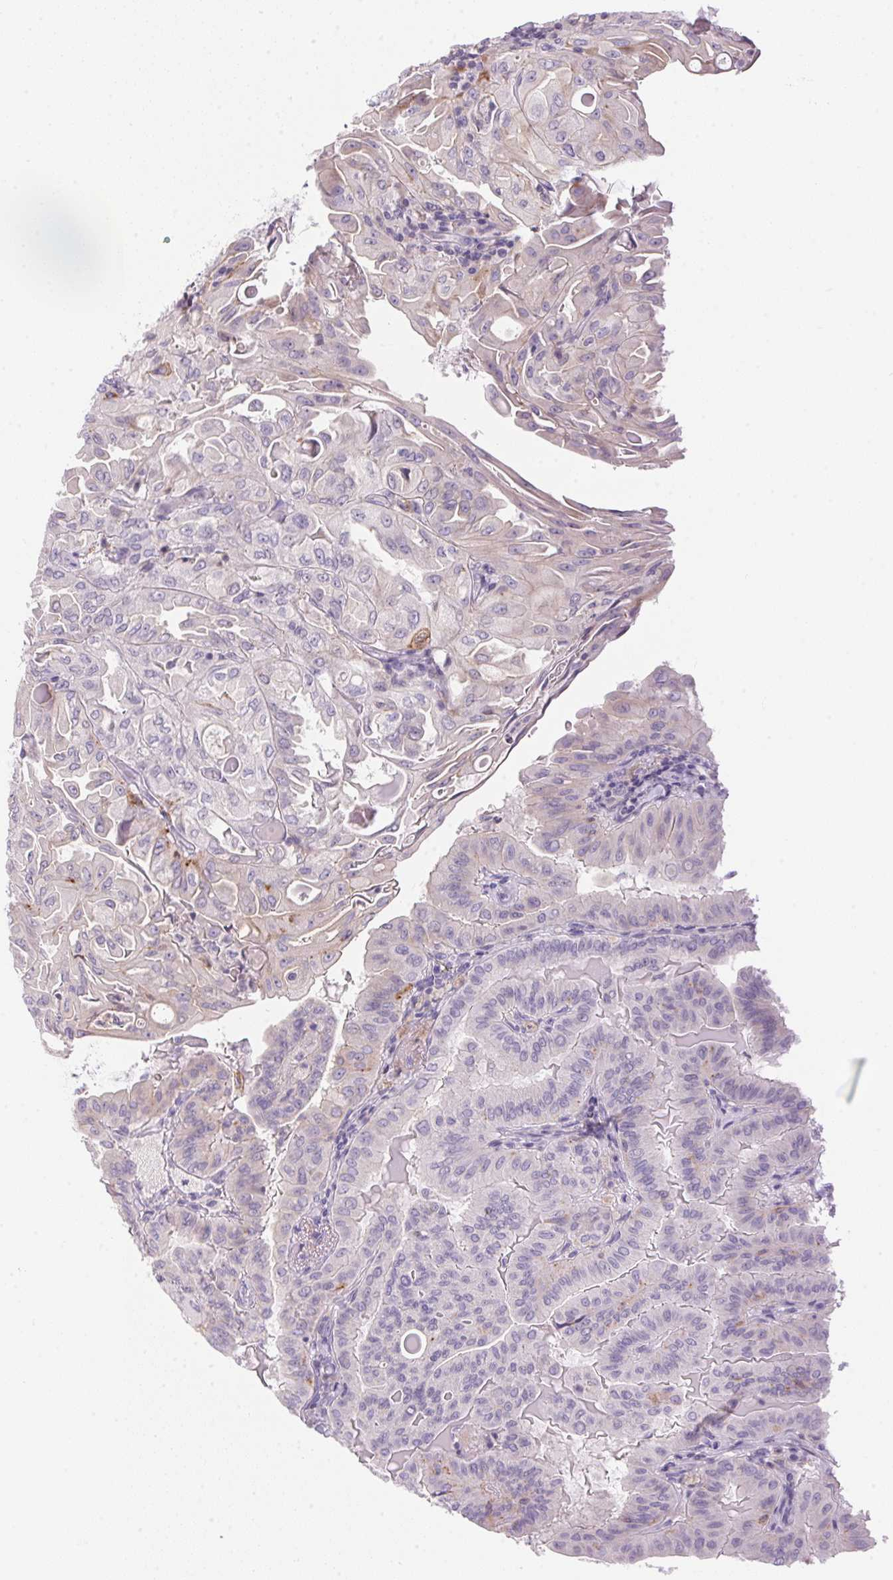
{"staining": {"intensity": "weak", "quantity": "<25%", "location": "cytoplasmic/membranous"}, "tissue": "thyroid cancer", "cell_type": "Tumor cells", "image_type": "cancer", "snomed": [{"axis": "morphology", "description": "Papillary adenocarcinoma, NOS"}, {"axis": "topography", "description": "Thyroid gland"}], "caption": "An image of thyroid cancer stained for a protein displays no brown staining in tumor cells.", "gene": "ECPAS", "patient": {"sex": "female", "age": 68}}